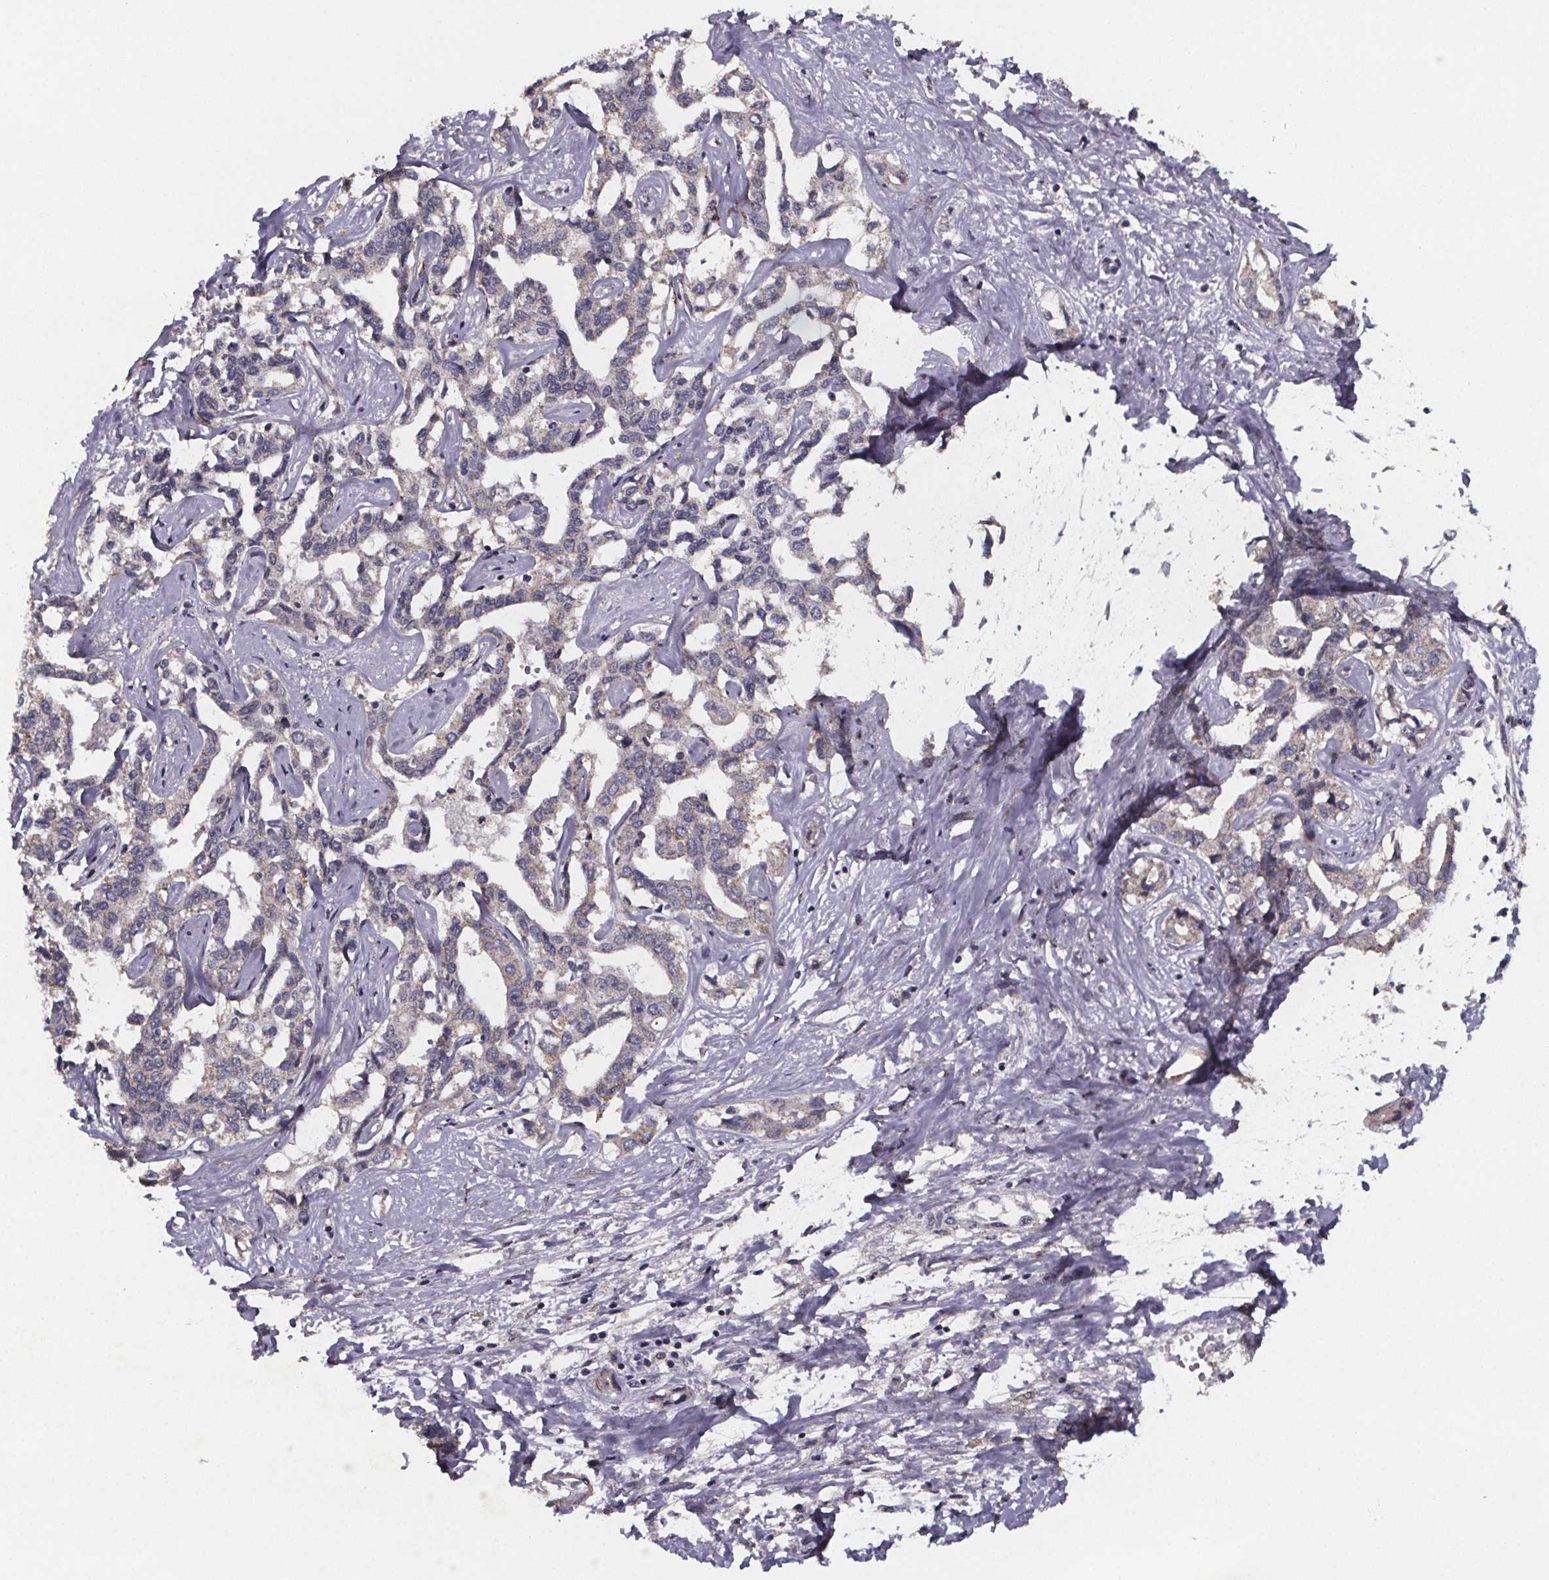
{"staining": {"intensity": "negative", "quantity": "none", "location": "none"}, "tissue": "liver cancer", "cell_type": "Tumor cells", "image_type": "cancer", "snomed": [{"axis": "morphology", "description": "Cholangiocarcinoma"}, {"axis": "topography", "description": "Liver"}], "caption": "Tumor cells show no significant expression in liver cholangiocarcinoma.", "gene": "PALLD", "patient": {"sex": "male", "age": 59}}